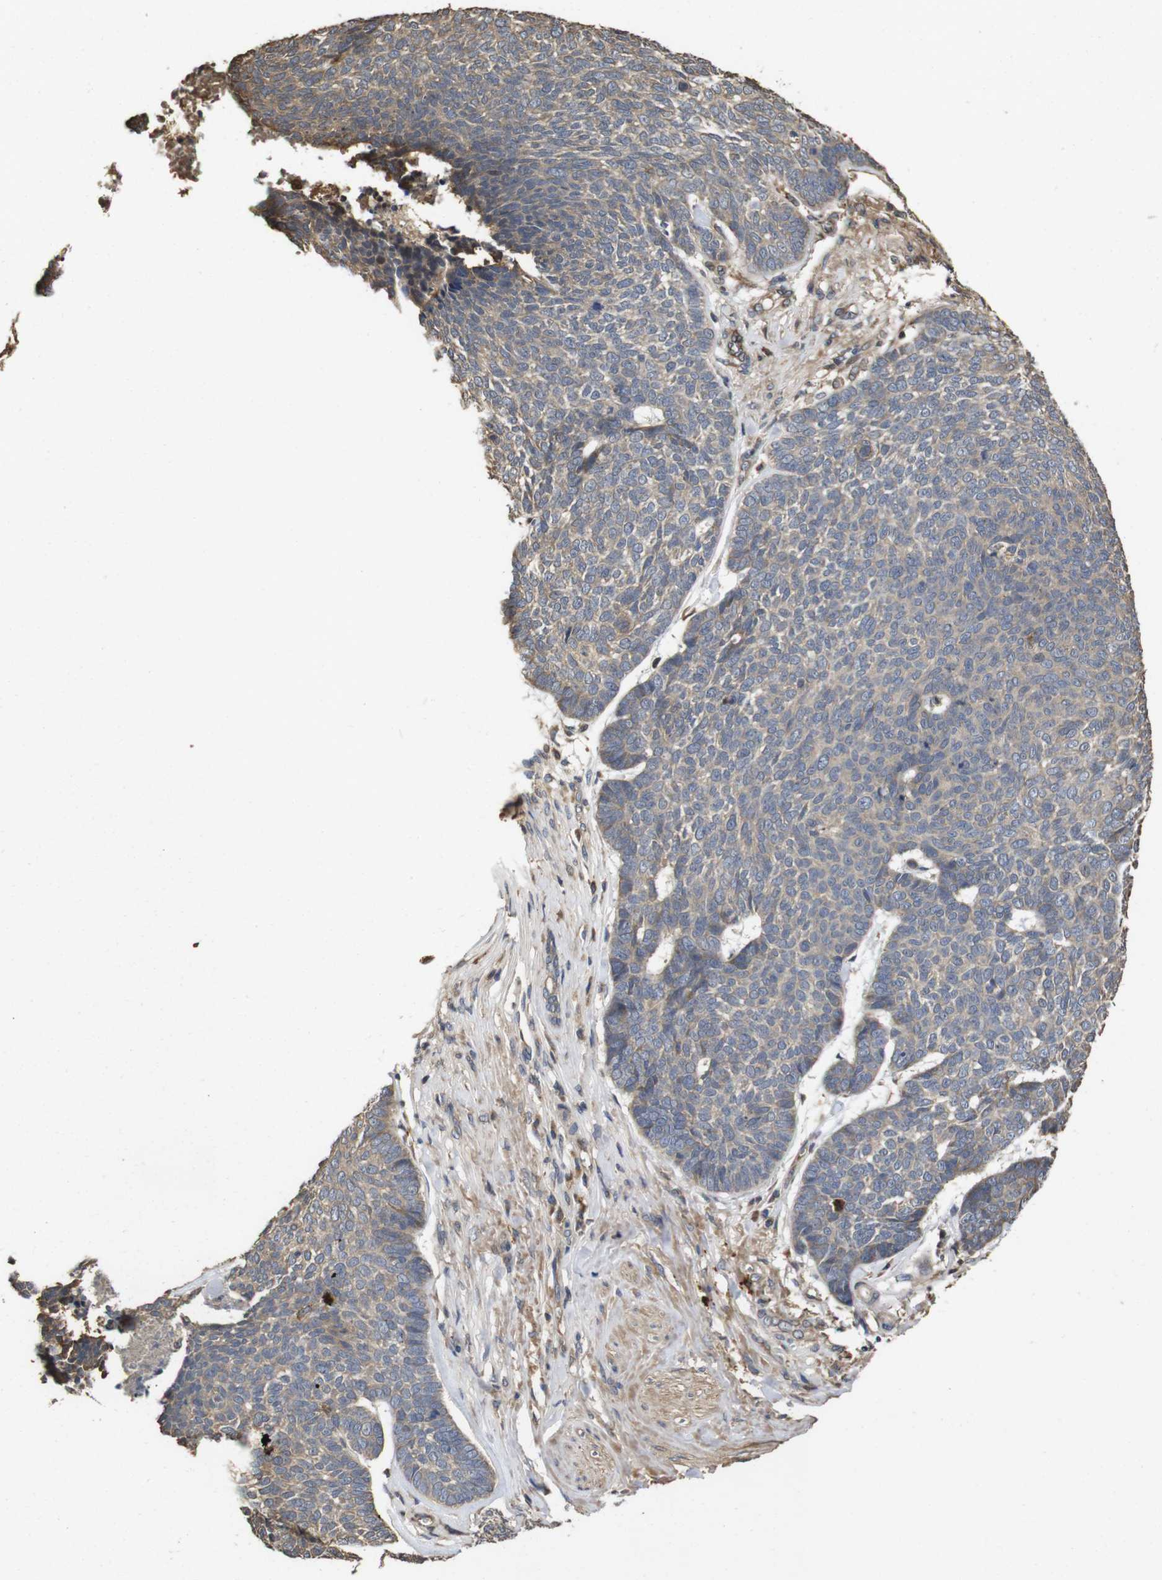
{"staining": {"intensity": "weak", "quantity": ">75%", "location": "cytoplasmic/membranous"}, "tissue": "skin cancer", "cell_type": "Tumor cells", "image_type": "cancer", "snomed": [{"axis": "morphology", "description": "Basal cell carcinoma"}, {"axis": "topography", "description": "Skin"}], "caption": "Immunohistochemistry (IHC) (DAB) staining of basal cell carcinoma (skin) demonstrates weak cytoplasmic/membranous protein staining in about >75% of tumor cells.", "gene": "PTPN14", "patient": {"sex": "male", "age": 84}}